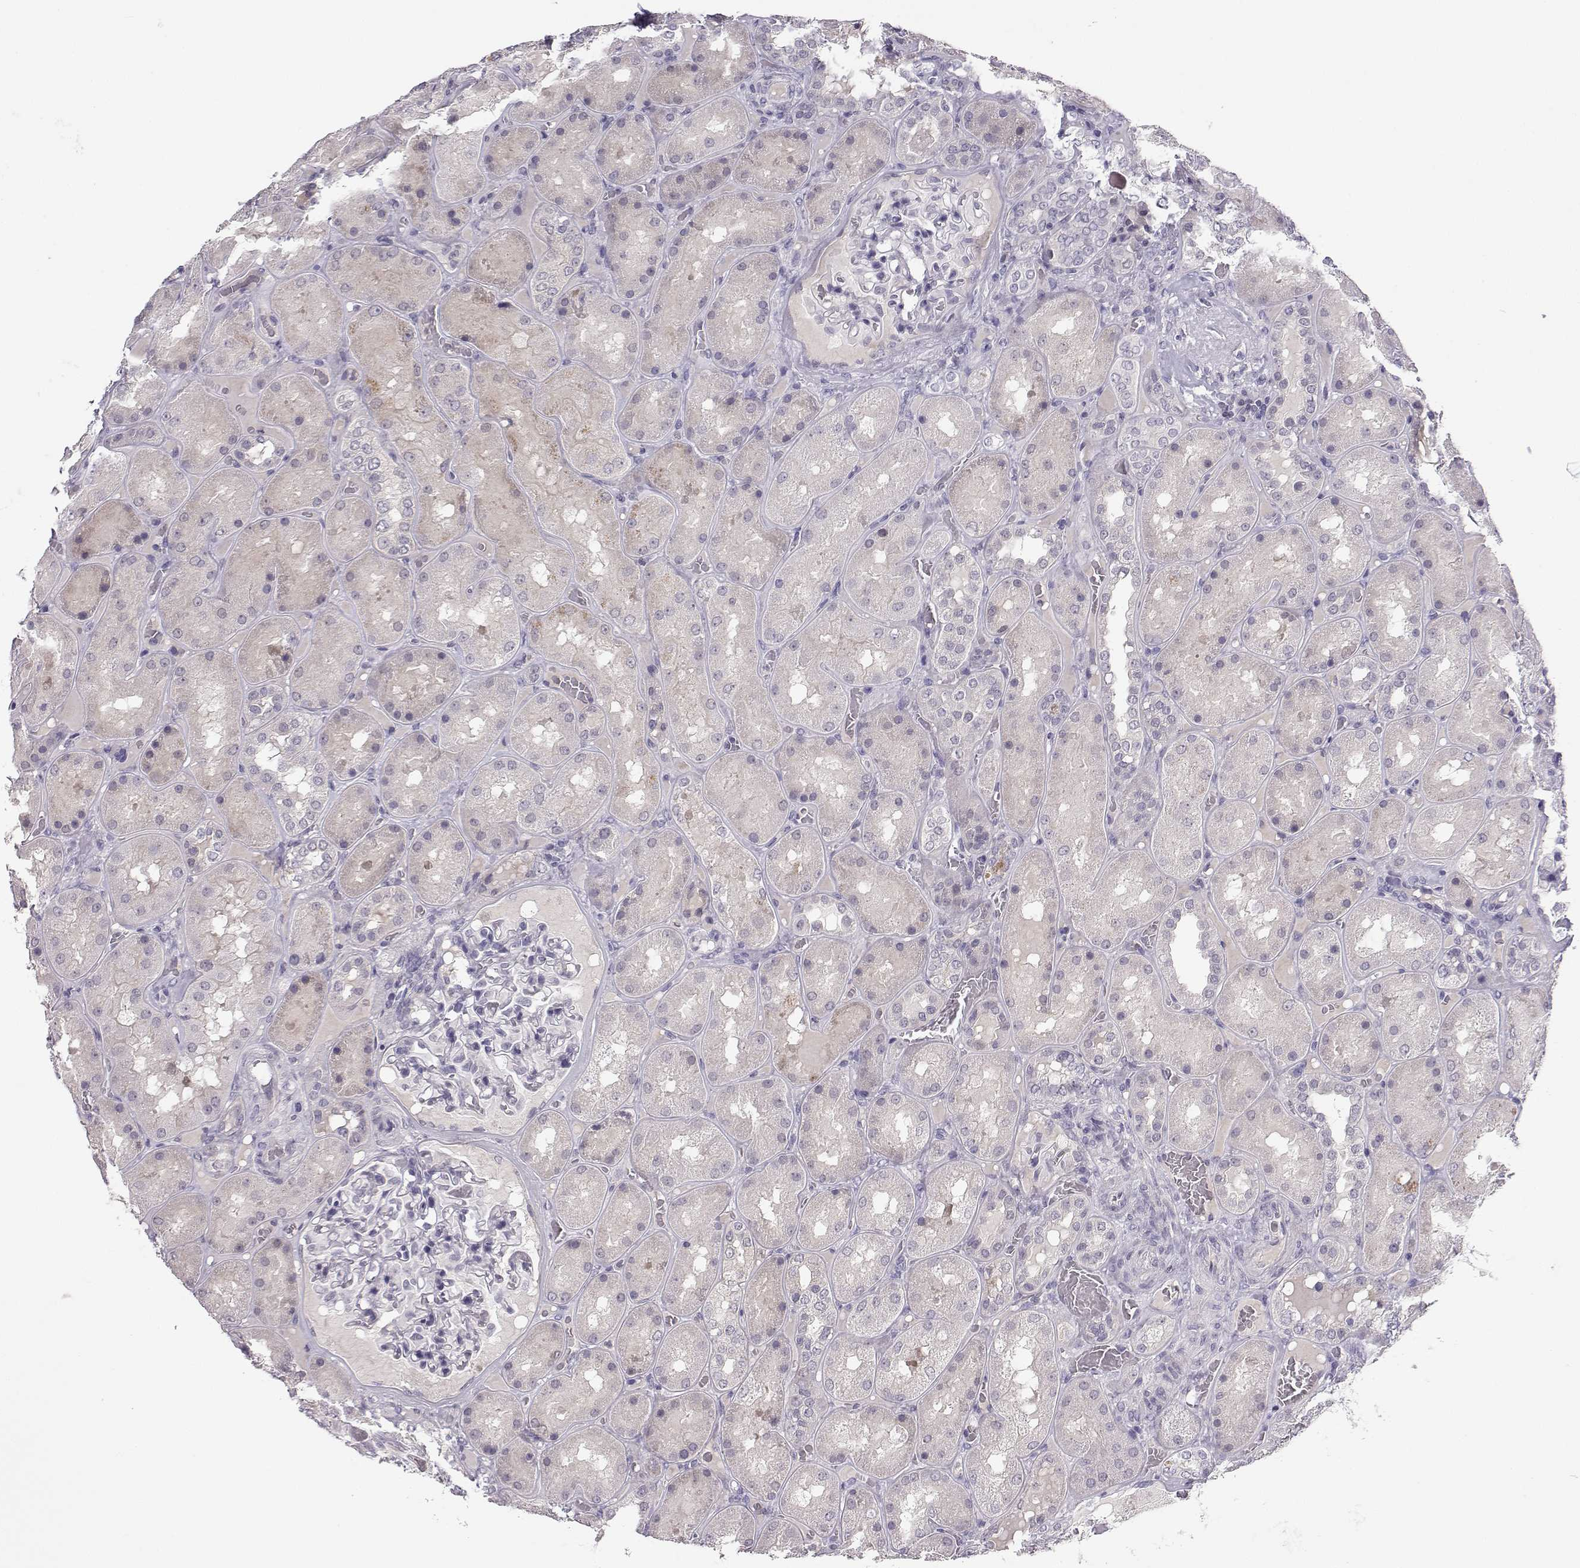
{"staining": {"intensity": "negative", "quantity": "none", "location": "none"}, "tissue": "kidney", "cell_type": "Cells in glomeruli", "image_type": "normal", "snomed": [{"axis": "morphology", "description": "Normal tissue, NOS"}, {"axis": "topography", "description": "Kidney"}], "caption": "This histopathology image is of benign kidney stained with immunohistochemistry to label a protein in brown with the nuclei are counter-stained blue. There is no staining in cells in glomeruli.", "gene": "MROH7", "patient": {"sex": "male", "age": 73}}